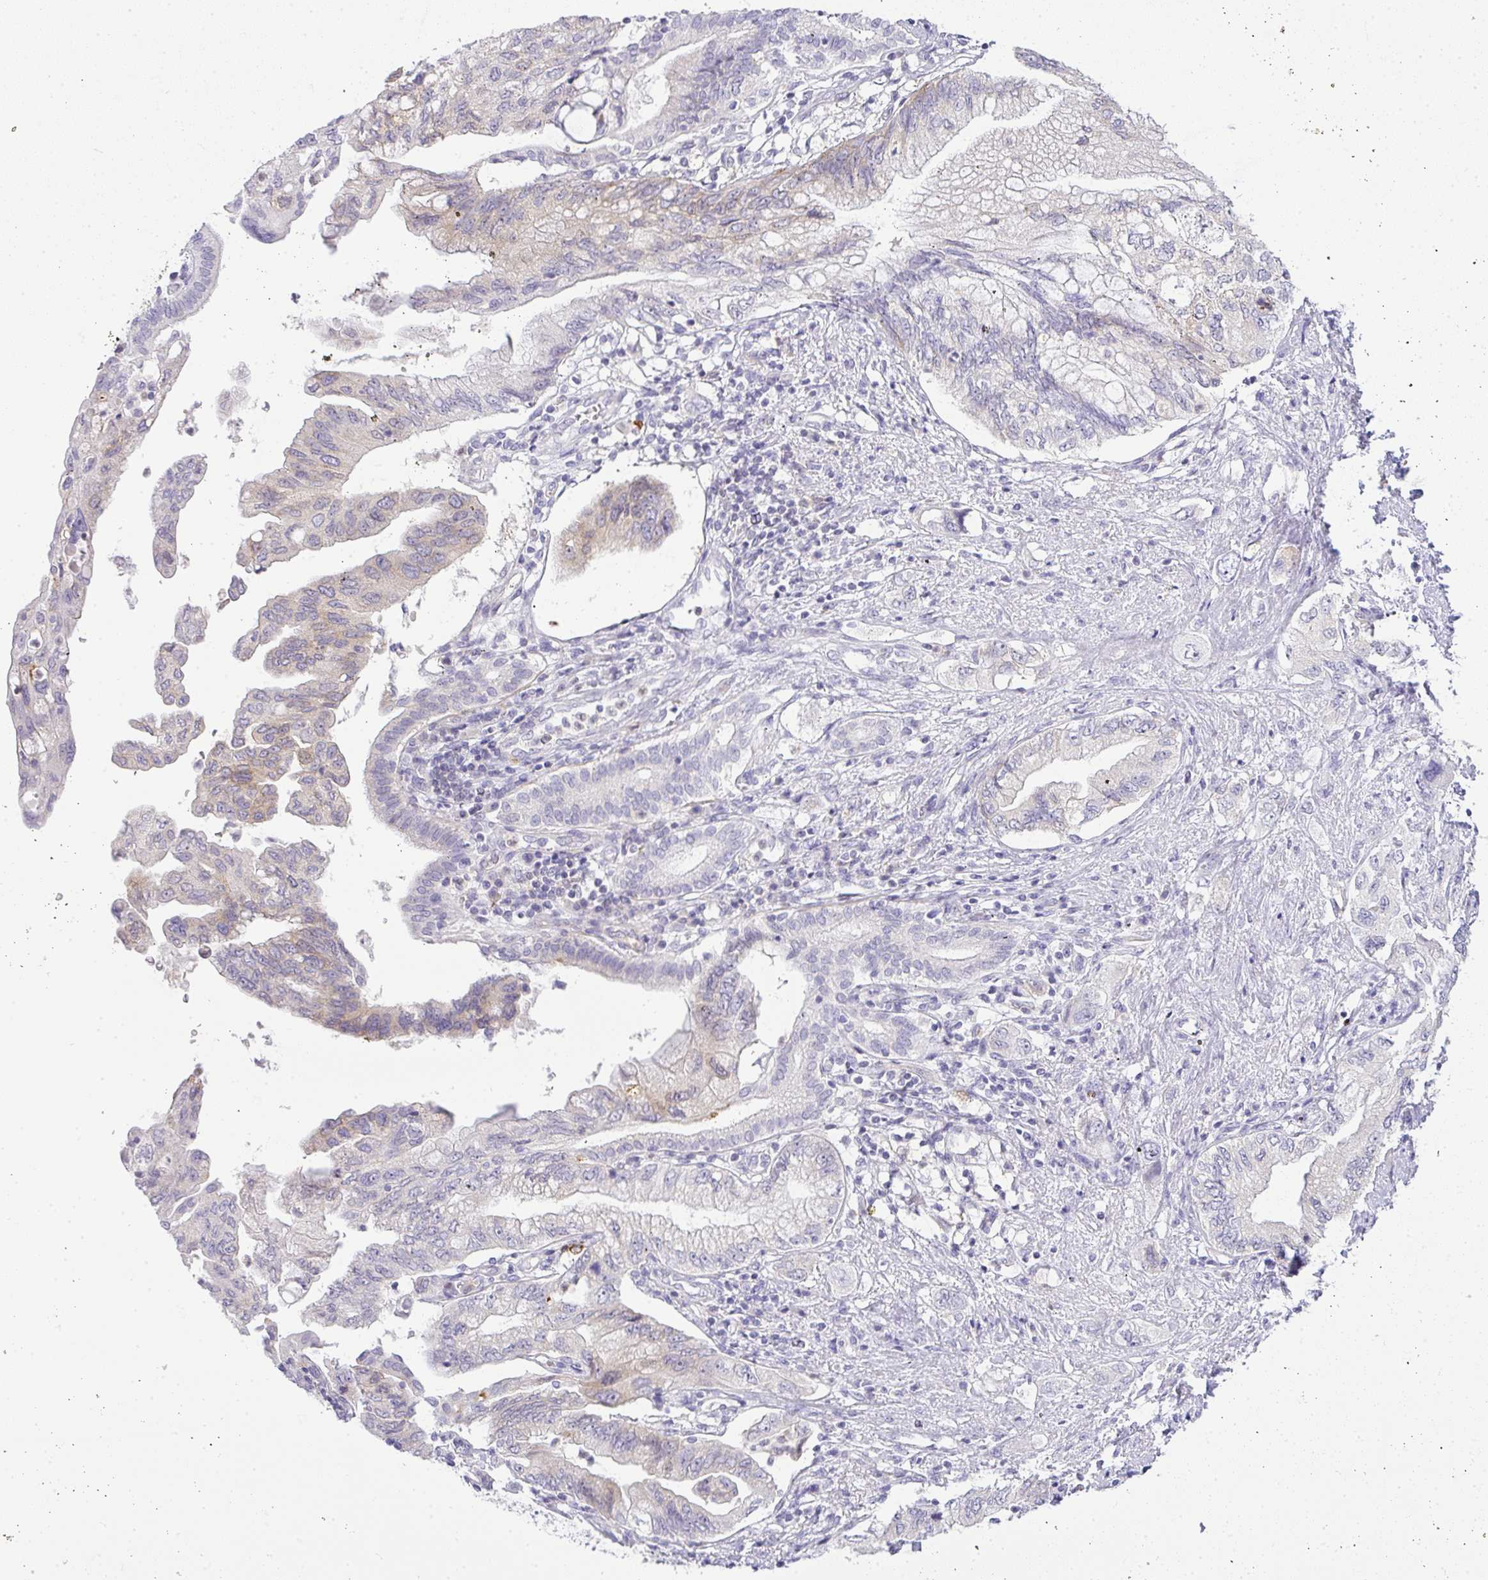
{"staining": {"intensity": "moderate", "quantity": "<25%", "location": "cytoplasmic/membranous"}, "tissue": "pancreatic cancer", "cell_type": "Tumor cells", "image_type": "cancer", "snomed": [{"axis": "morphology", "description": "Adenocarcinoma, NOS"}, {"axis": "topography", "description": "Pancreas"}], "caption": "Immunohistochemical staining of pancreatic adenocarcinoma reveals low levels of moderate cytoplasmic/membranous protein staining in about <25% of tumor cells.", "gene": "LIPE", "patient": {"sex": "female", "age": 73}}